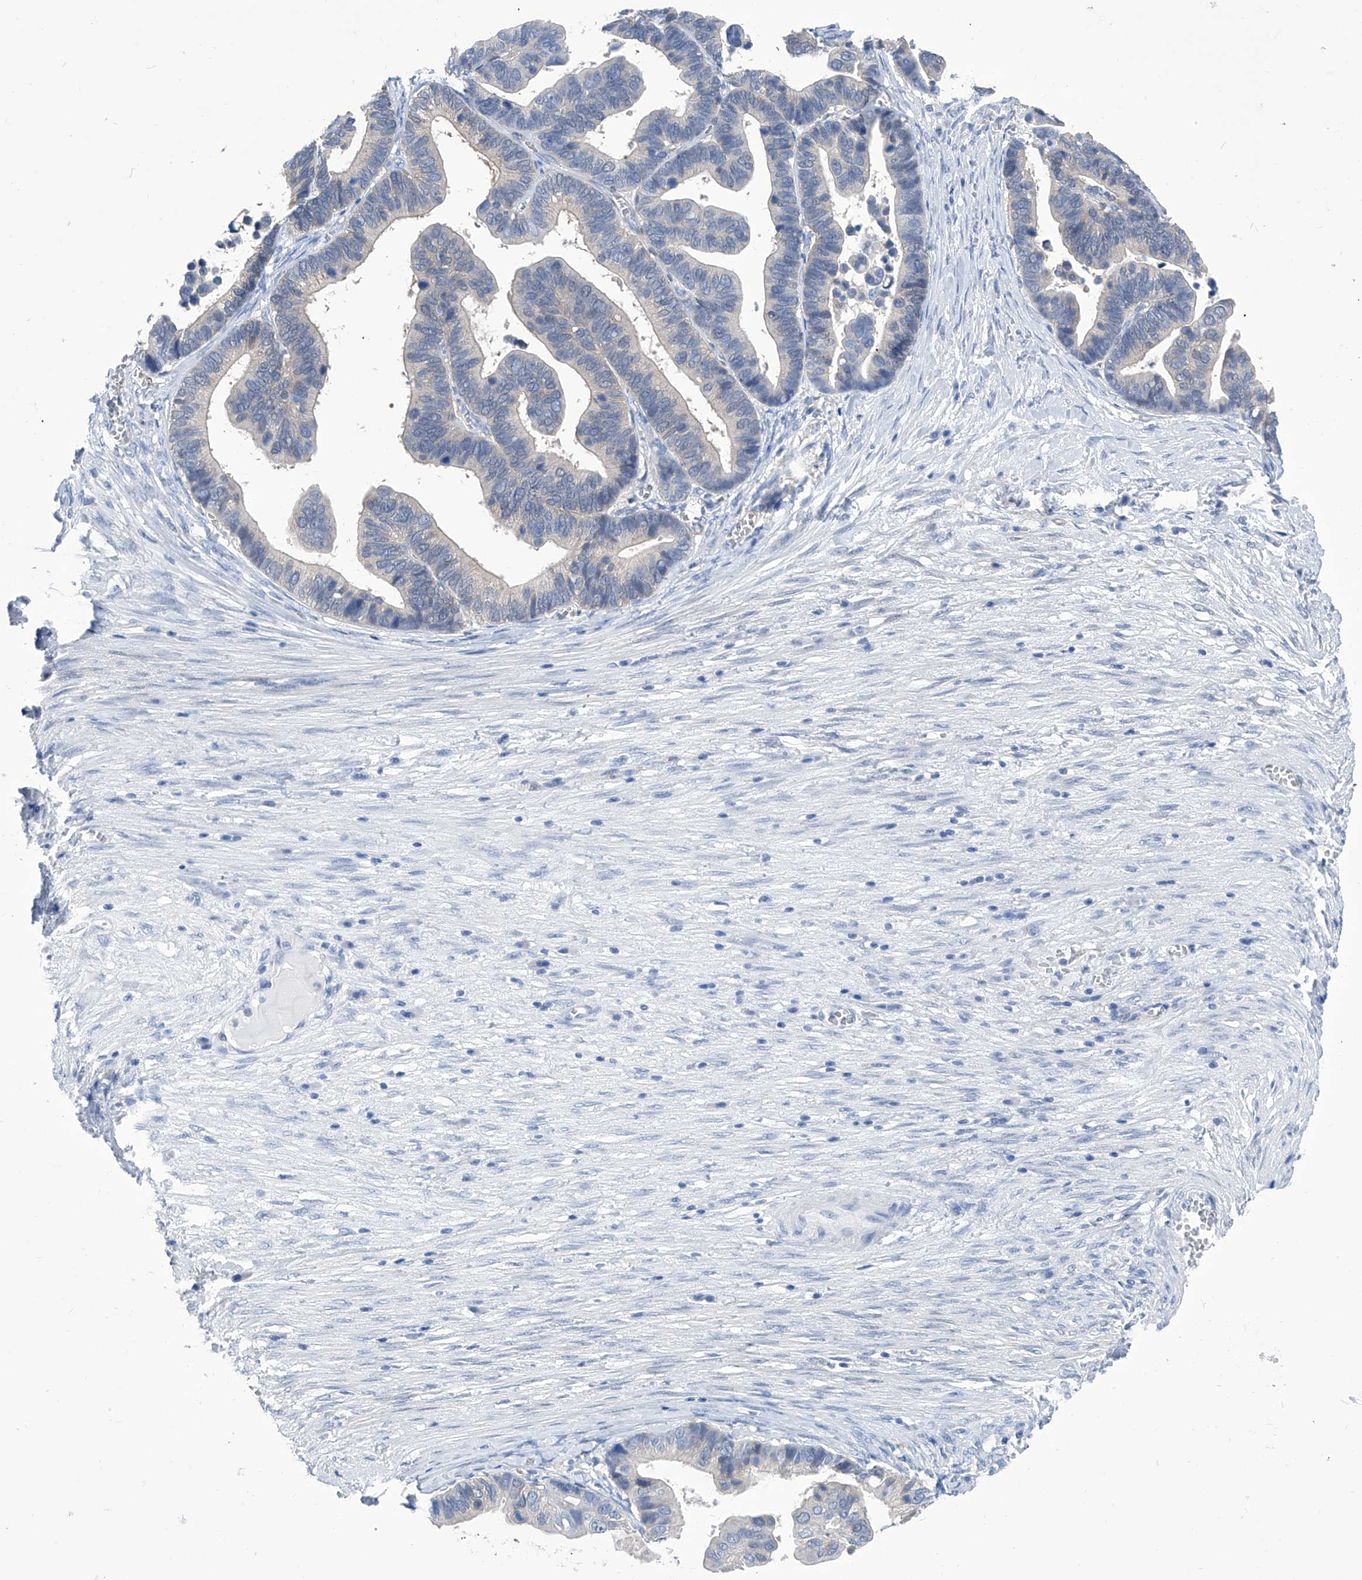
{"staining": {"intensity": "negative", "quantity": "none", "location": "none"}, "tissue": "ovarian cancer", "cell_type": "Tumor cells", "image_type": "cancer", "snomed": [{"axis": "morphology", "description": "Cystadenocarcinoma, serous, NOS"}, {"axis": "topography", "description": "Ovary"}], "caption": "Tumor cells are negative for protein expression in human ovarian serous cystadenocarcinoma.", "gene": "IMPA2", "patient": {"sex": "female", "age": 56}}